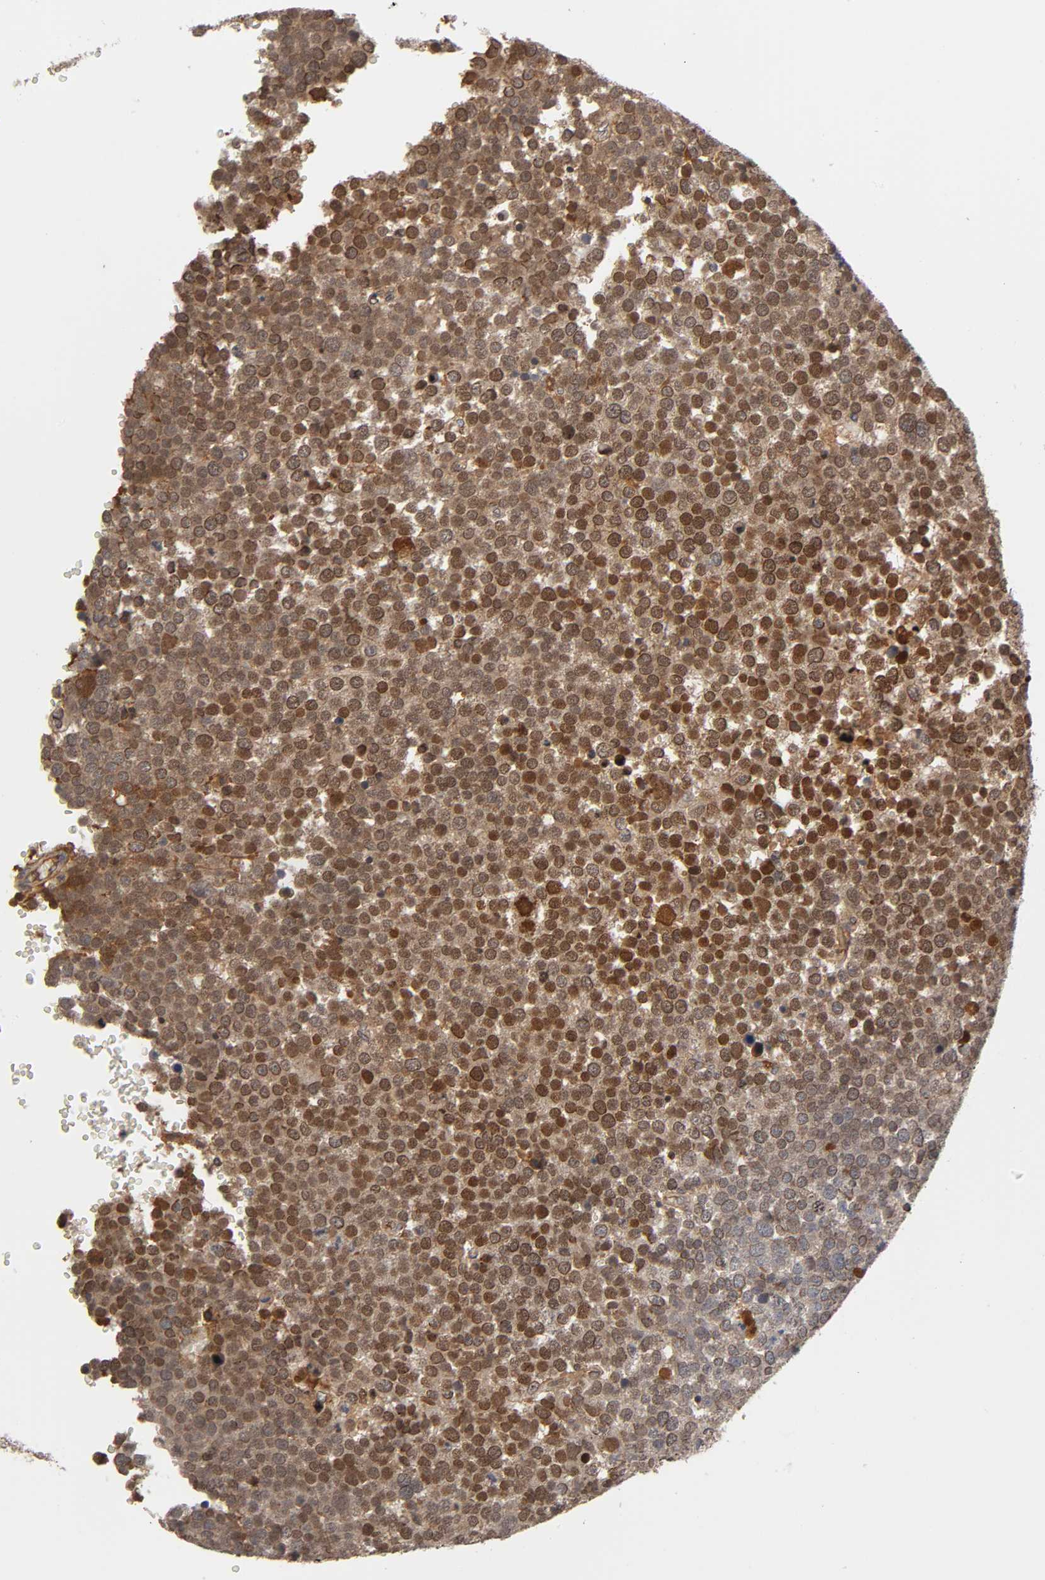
{"staining": {"intensity": "strong", "quantity": ">75%", "location": "cytoplasmic/membranous,nuclear"}, "tissue": "testis cancer", "cell_type": "Tumor cells", "image_type": "cancer", "snomed": [{"axis": "morphology", "description": "Seminoma, NOS"}, {"axis": "topography", "description": "Testis"}], "caption": "Protein staining shows strong cytoplasmic/membranous and nuclear positivity in about >75% of tumor cells in testis cancer.", "gene": "CPN2", "patient": {"sex": "male", "age": 71}}